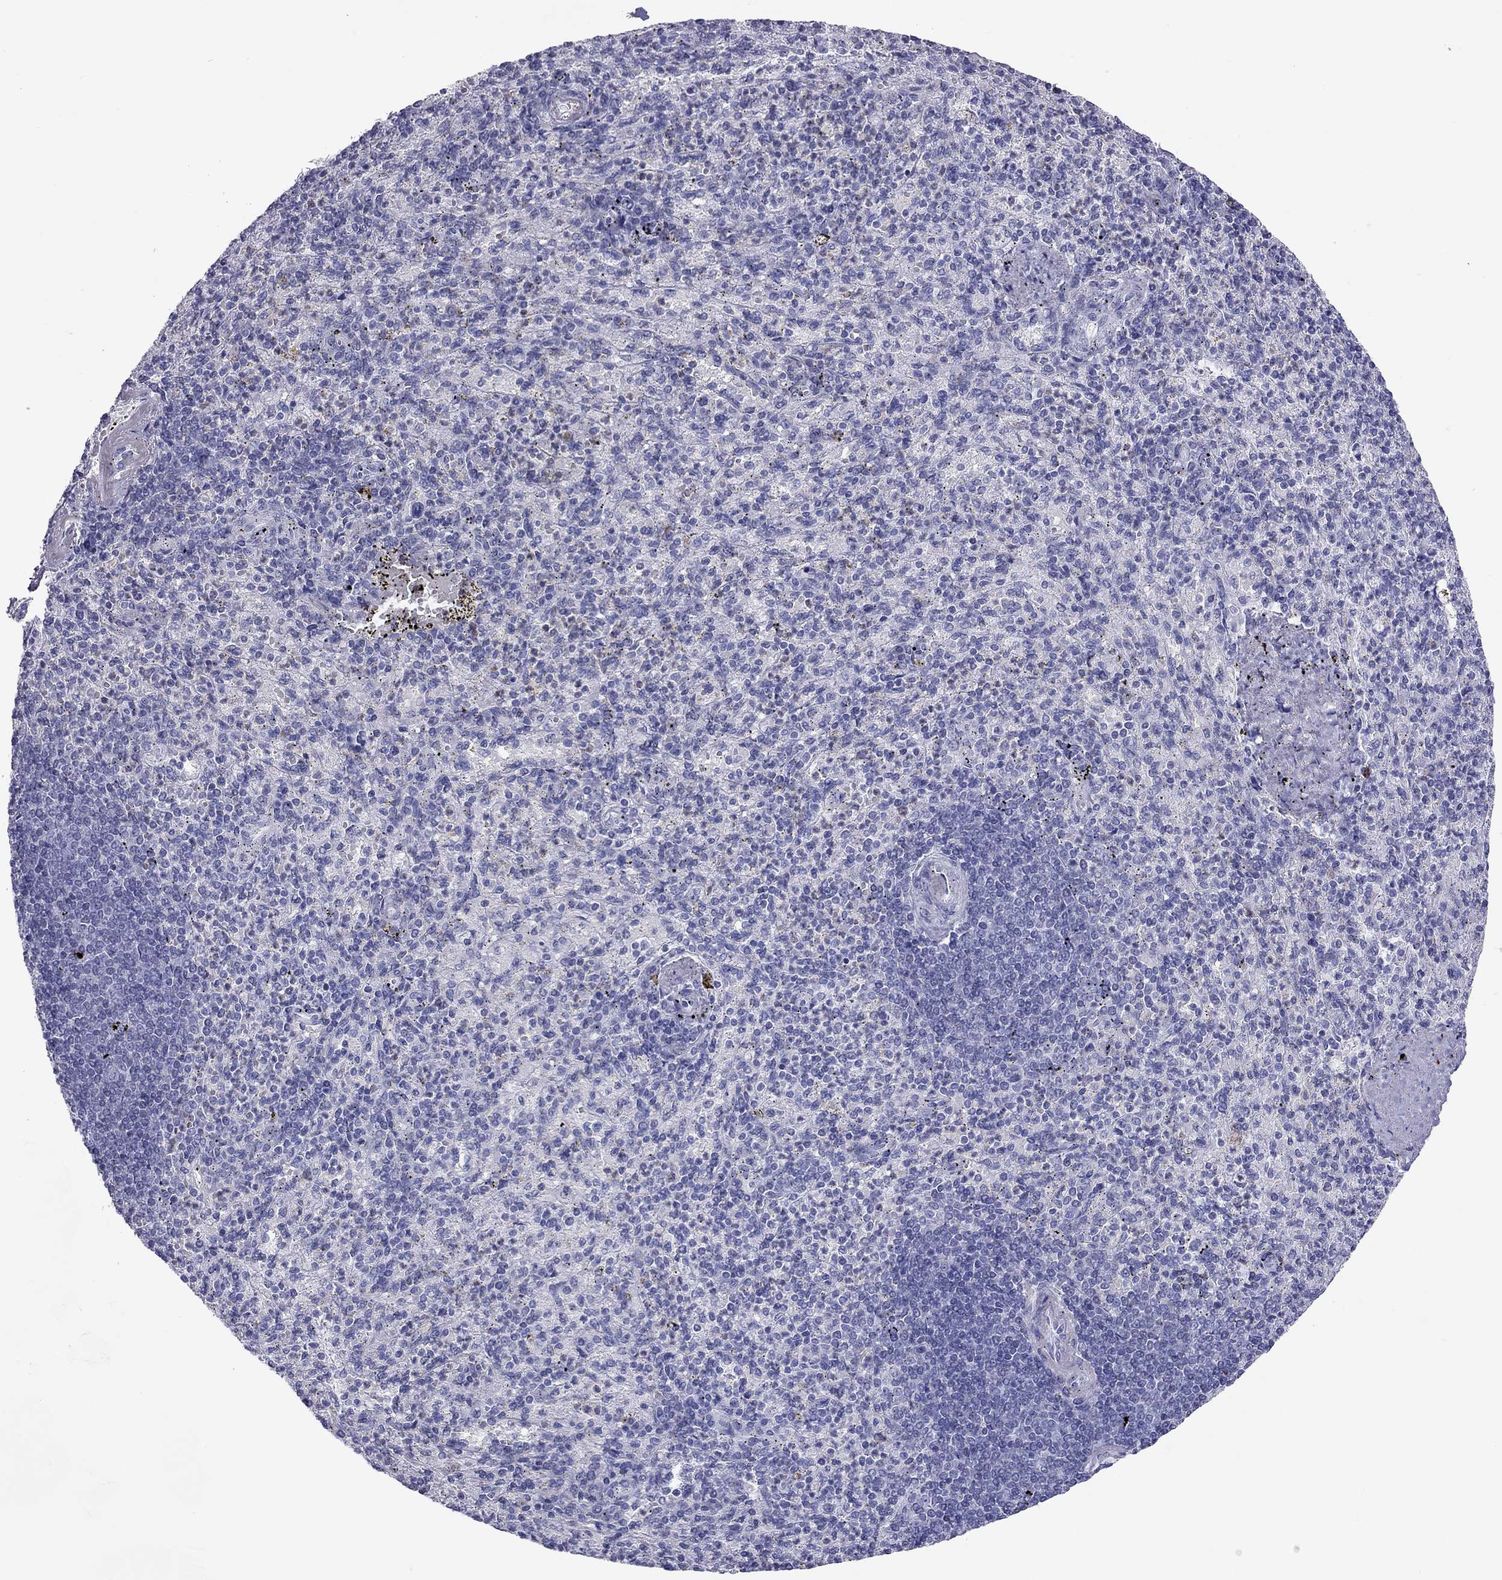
{"staining": {"intensity": "negative", "quantity": "none", "location": "none"}, "tissue": "spleen", "cell_type": "Cells in red pulp", "image_type": "normal", "snomed": [{"axis": "morphology", "description": "Normal tissue, NOS"}, {"axis": "topography", "description": "Spleen"}], "caption": "A high-resolution histopathology image shows immunohistochemistry (IHC) staining of normal spleen, which displays no significant staining in cells in red pulp. Nuclei are stained in blue.", "gene": "KLRG1", "patient": {"sex": "female", "age": 74}}